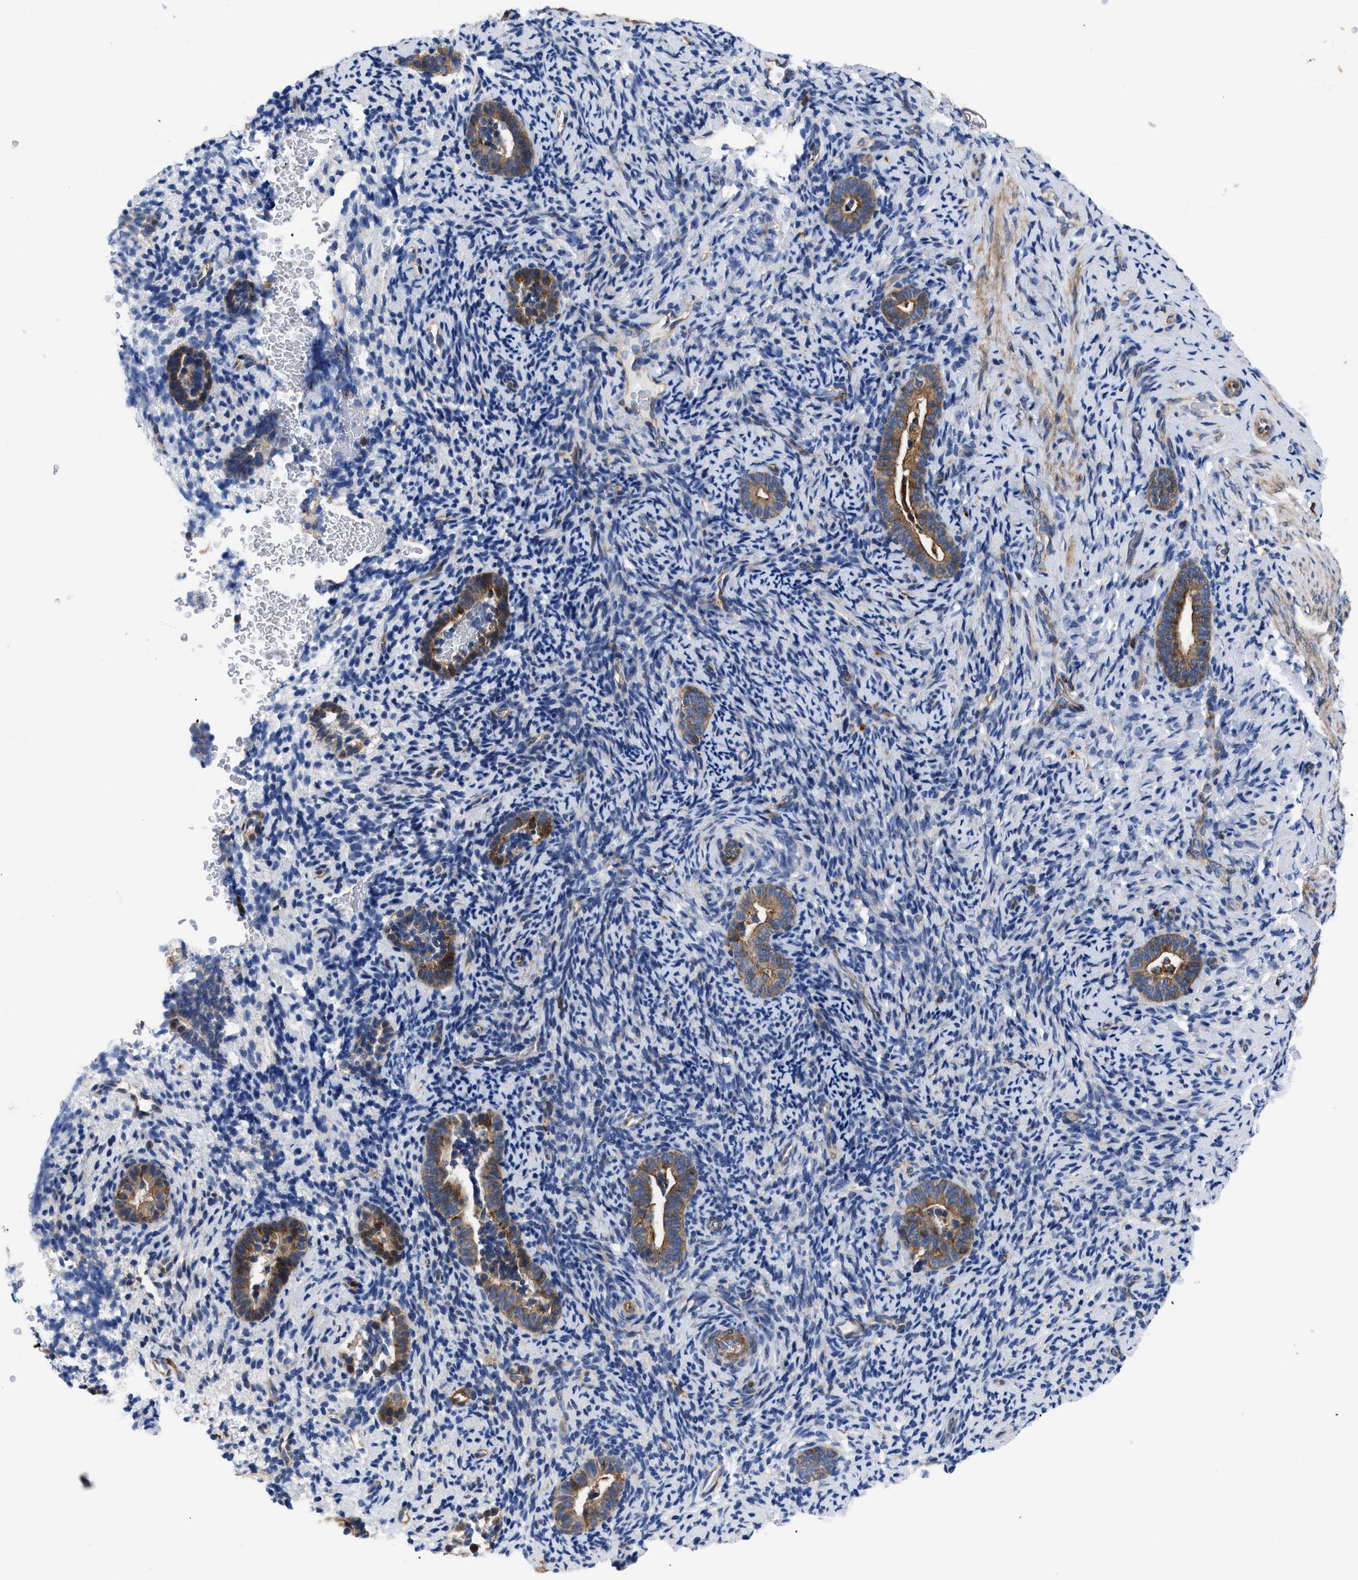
{"staining": {"intensity": "negative", "quantity": "none", "location": "none"}, "tissue": "endometrium", "cell_type": "Cells in endometrial stroma", "image_type": "normal", "snomed": [{"axis": "morphology", "description": "Normal tissue, NOS"}, {"axis": "topography", "description": "Endometrium"}], "caption": "Cells in endometrial stroma are negative for protein expression in normal human endometrium. (DAB (3,3'-diaminobenzidine) immunohistochemistry with hematoxylin counter stain).", "gene": "SPAST", "patient": {"sex": "female", "age": 51}}